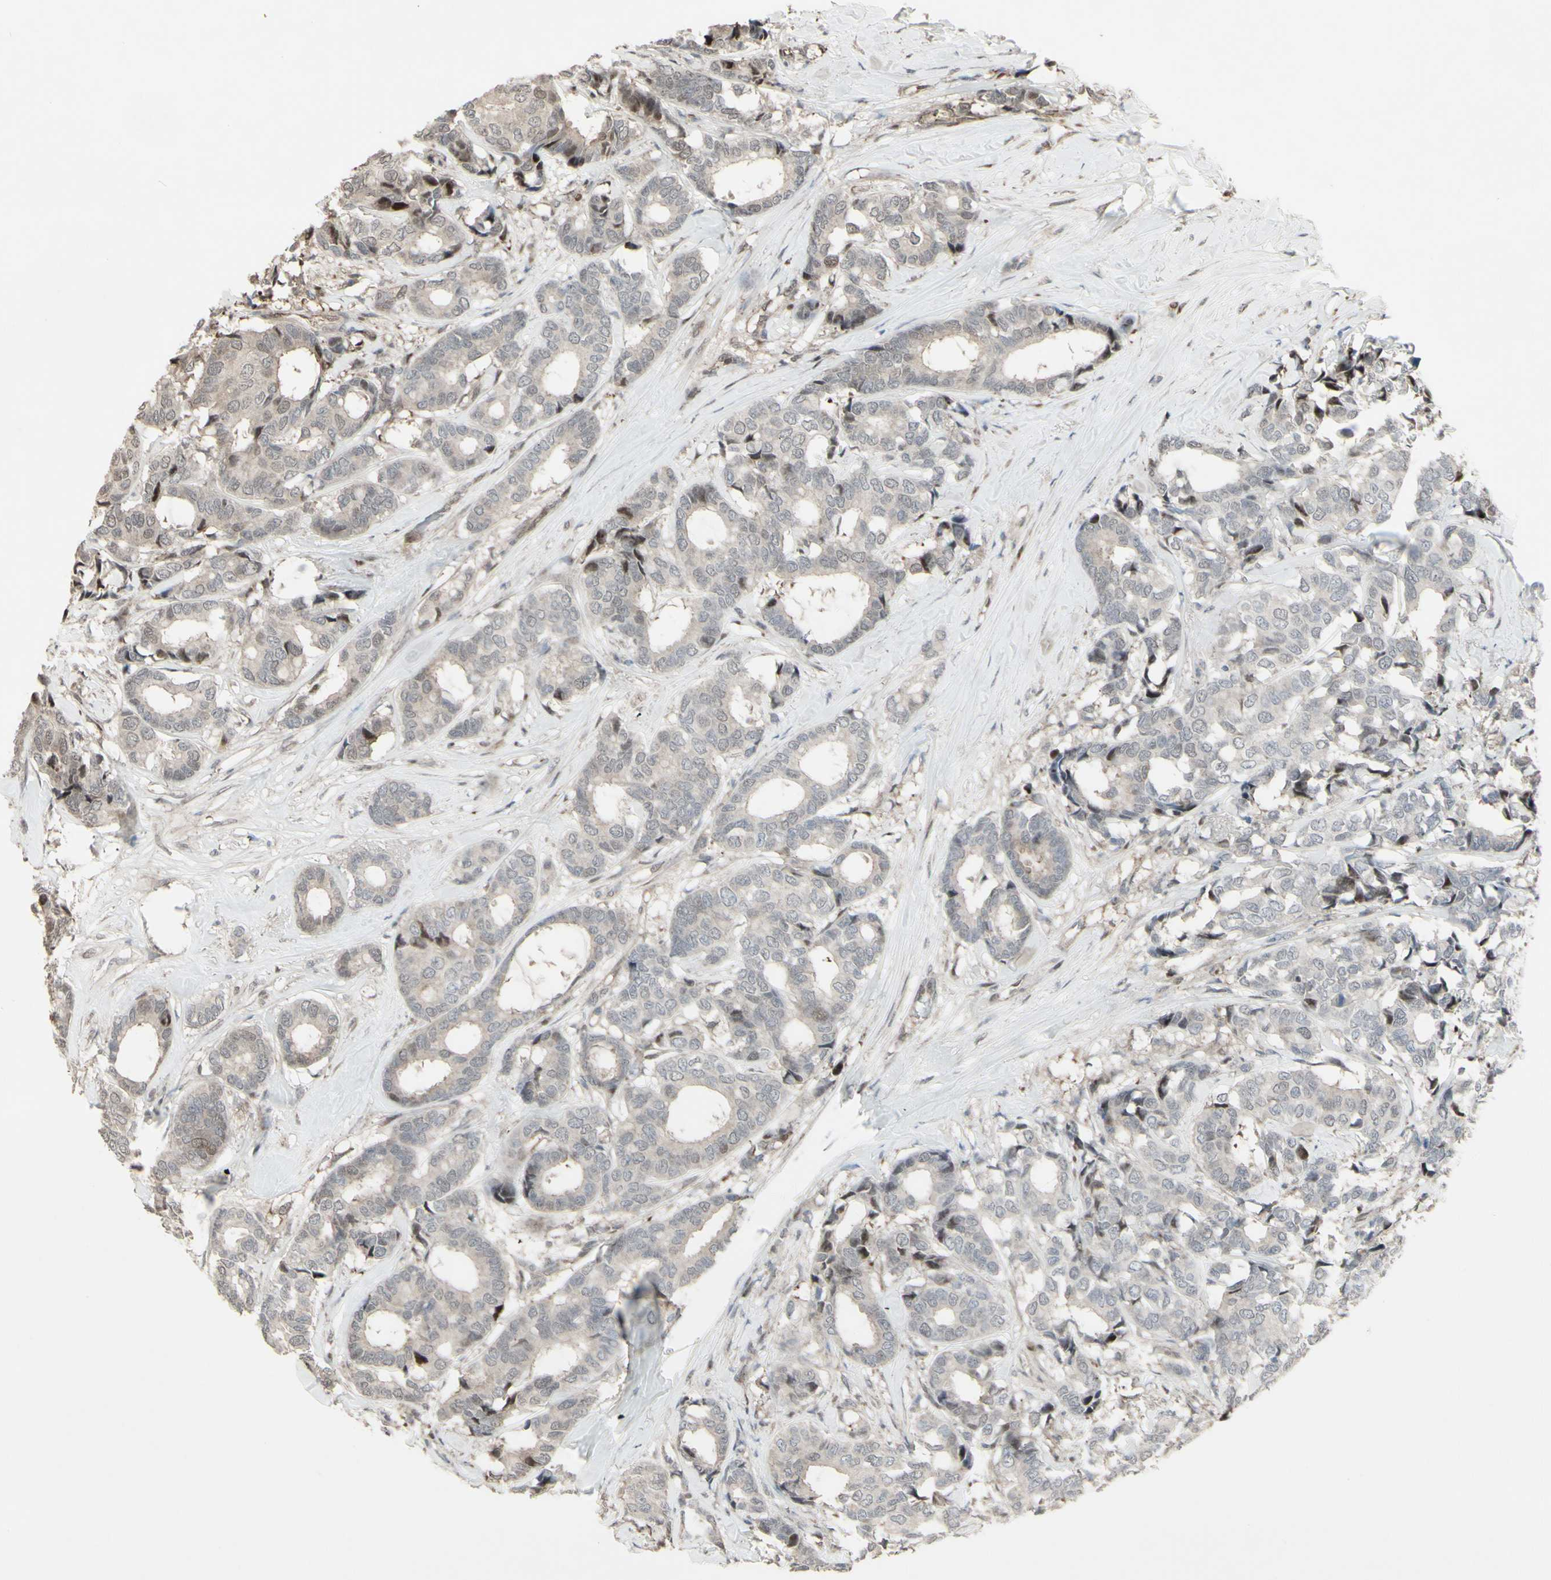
{"staining": {"intensity": "negative", "quantity": "none", "location": "none"}, "tissue": "breast cancer", "cell_type": "Tumor cells", "image_type": "cancer", "snomed": [{"axis": "morphology", "description": "Duct carcinoma"}, {"axis": "topography", "description": "Breast"}], "caption": "There is no significant staining in tumor cells of breast cancer (infiltrating ductal carcinoma). (Stains: DAB (3,3'-diaminobenzidine) immunohistochemistry (IHC) with hematoxylin counter stain, Microscopy: brightfield microscopy at high magnification).", "gene": "CD33", "patient": {"sex": "female", "age": 87}}